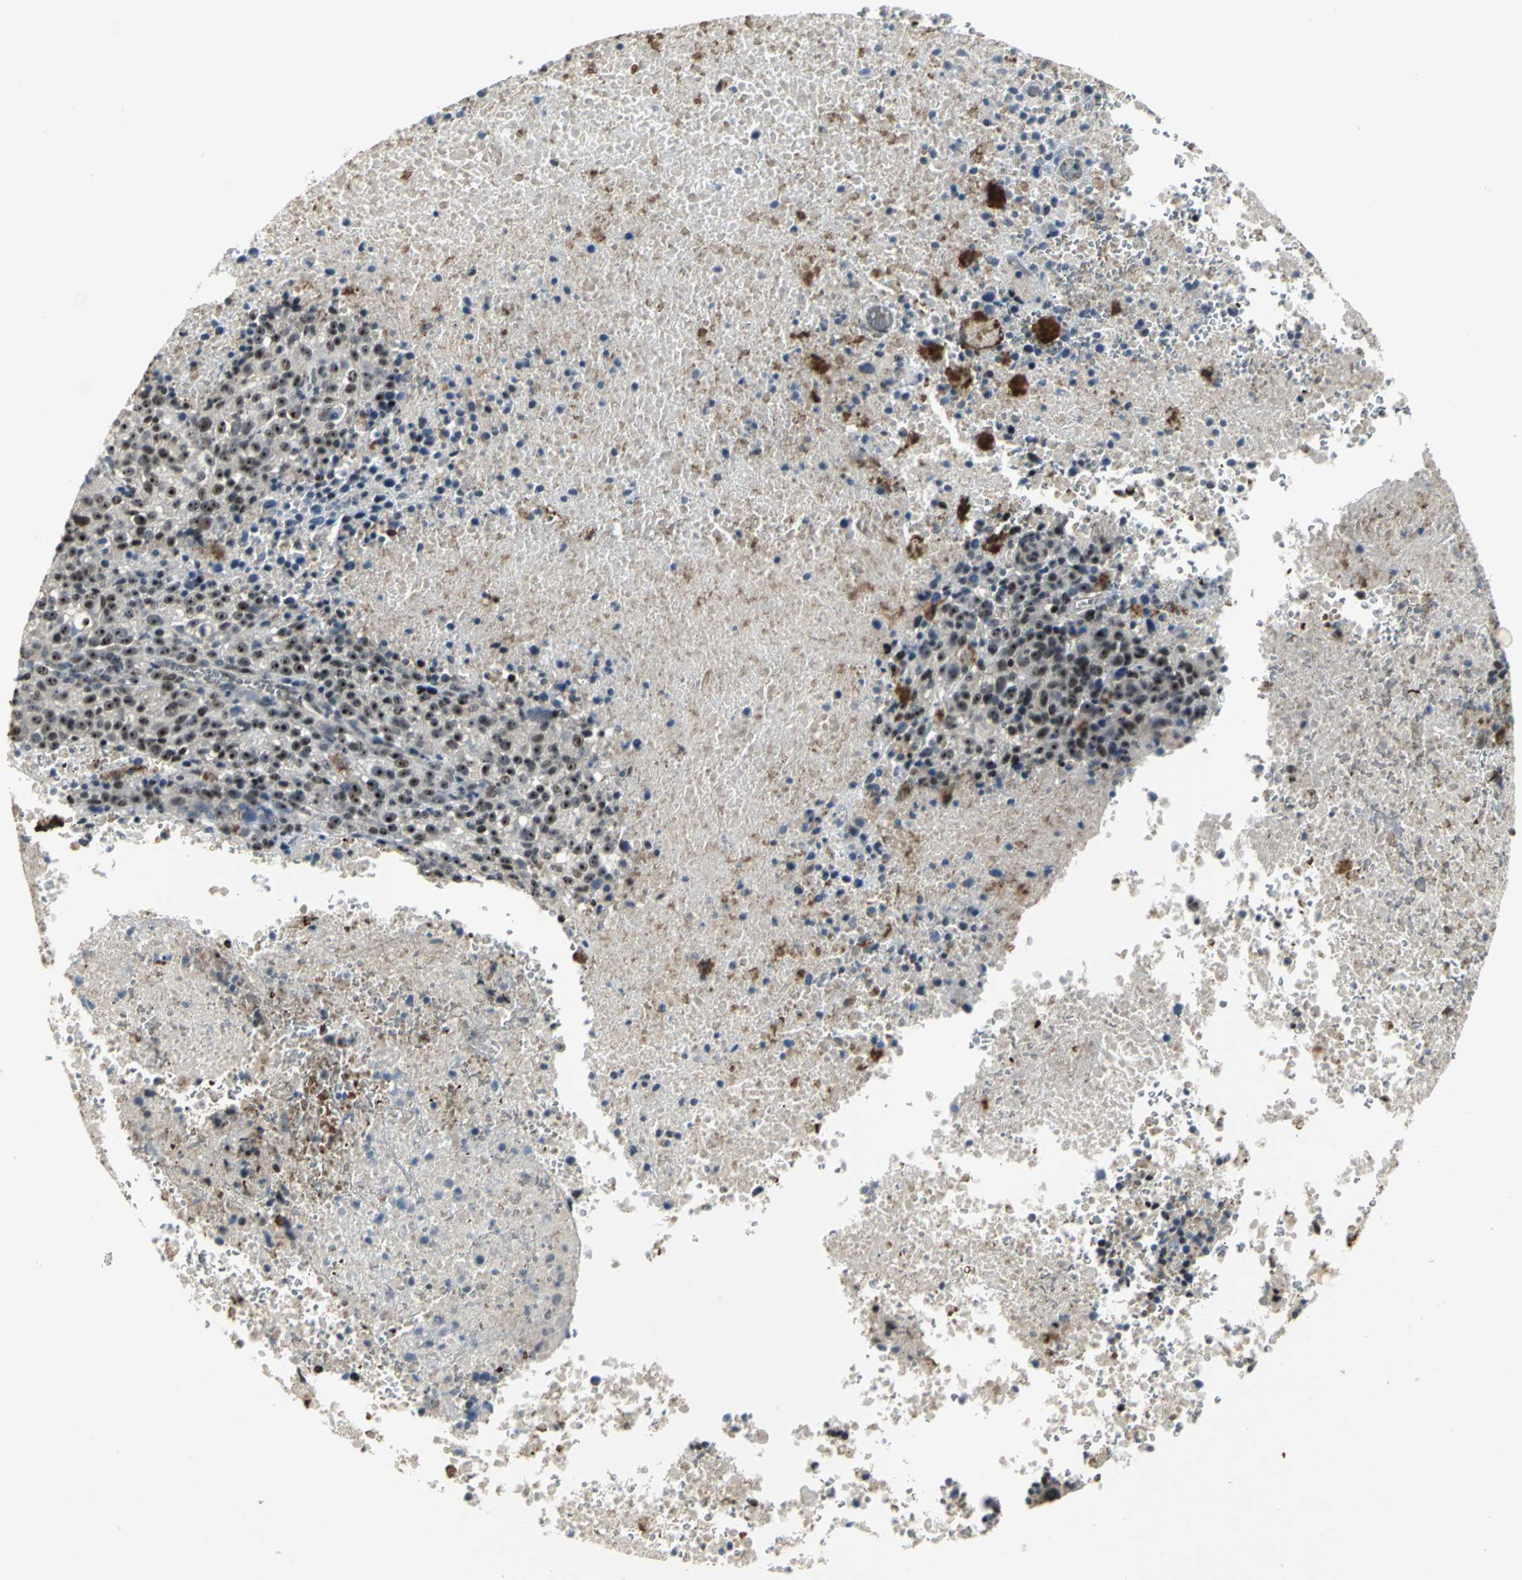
{"staining": {"intensity": "strong", "quantity": "25%-75%", "location": "nuclear"}, "tissue": "melanoma", "cell_type": "Tumor cells", "image_type": "cancer", "snomed": [{"axis": "morphology", "description": "Malignant melanoma, Metastatic site"}, {"axis": "topography", "description": "Cerebral cortex"}], "caption": "Approximately 25%-75% of tumor cells in human malignant melanoma (metastatic site) exhibit strong nuclear protein expression as visualized by brown immunohistochemical staining.", "gene": "GLI3", "patient": {"sex": "female", "age": 52}}